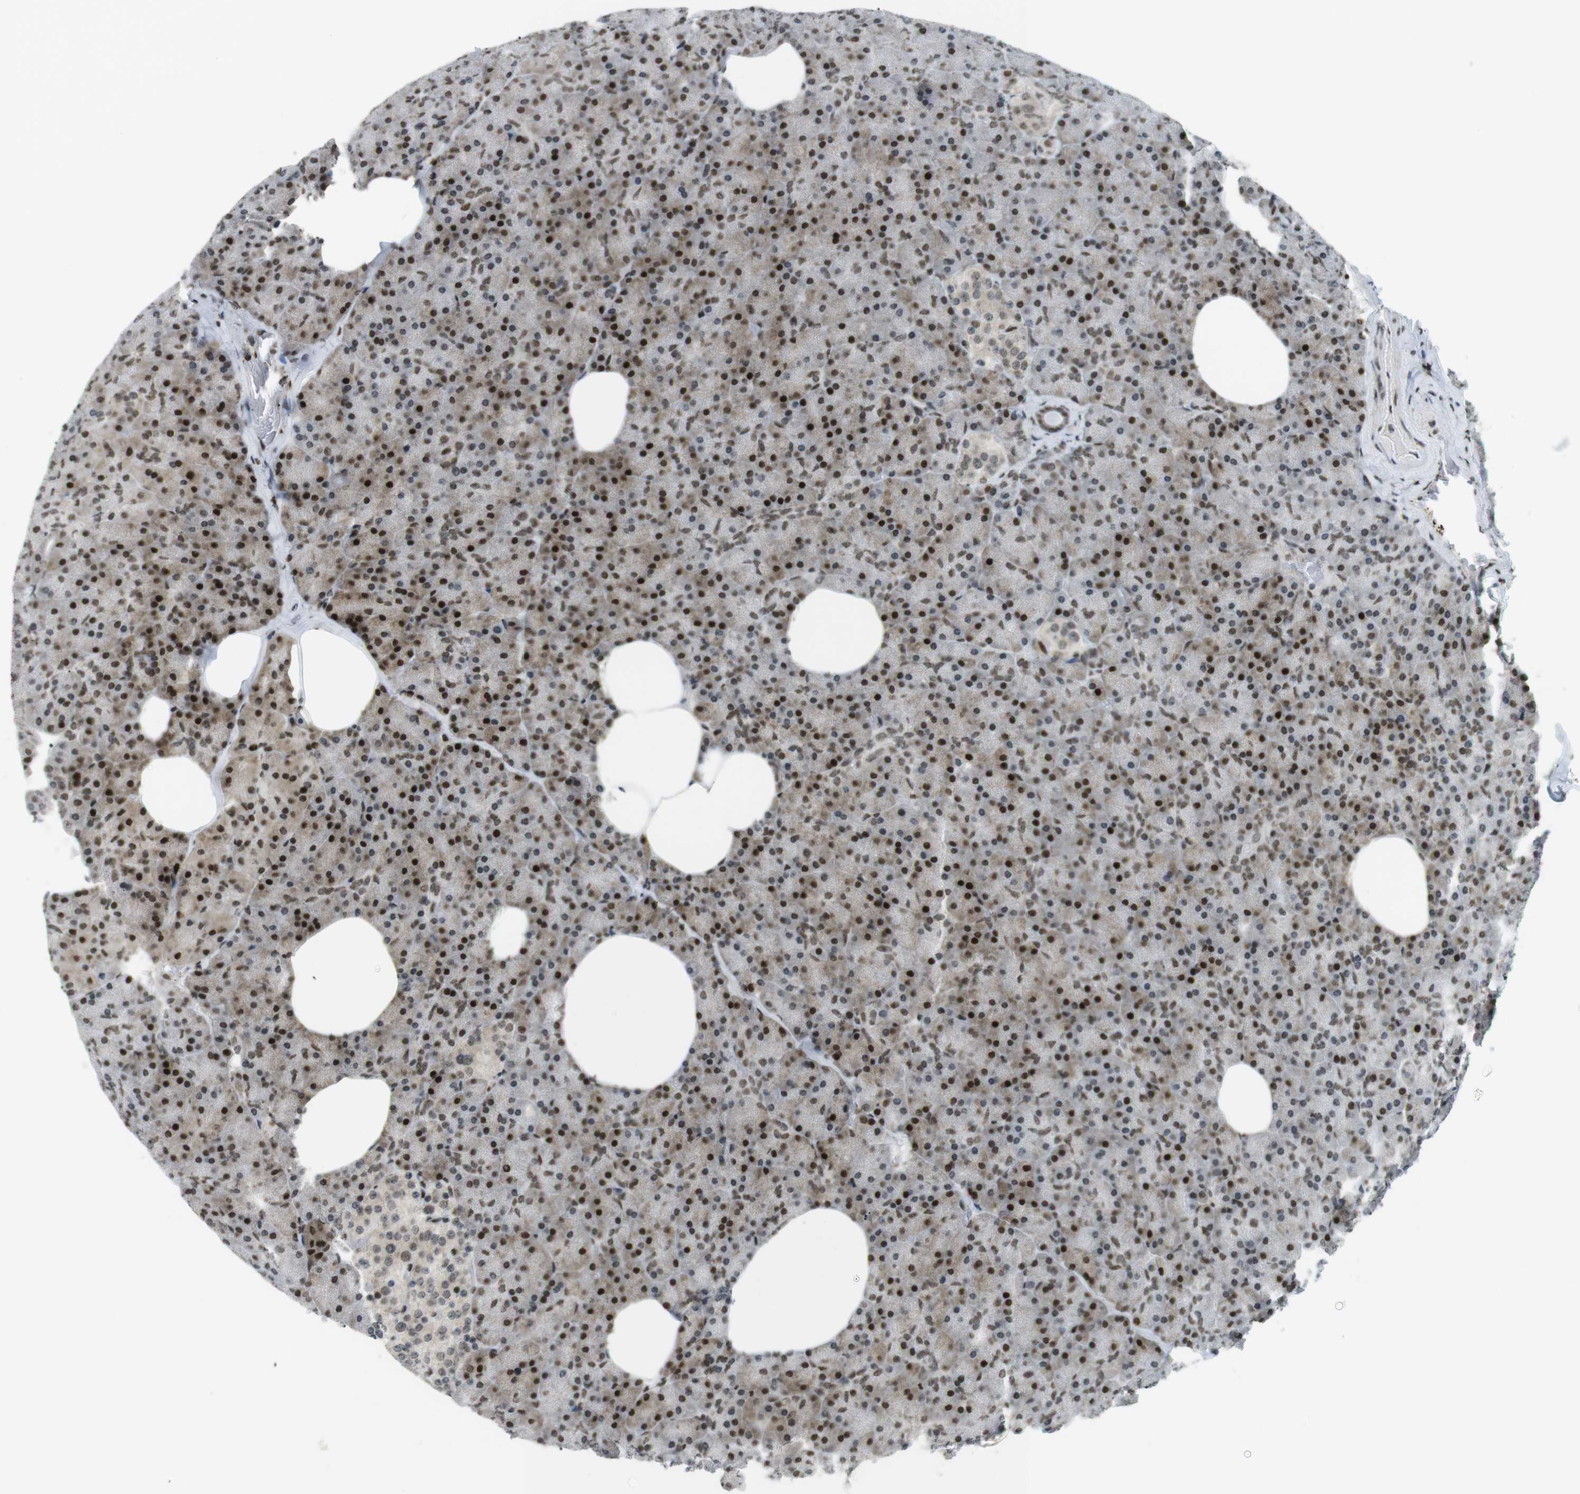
{"staining": {"intensity": "strong", "quantity": "25%-75%", "location": "nuclear"}, "tissue": "pancreas", "cell_type": "Exocrine glandular cells", "image_type": "normal", "snomed": [{"axis": "morphology", "description": "Normal tissue, NOS"}, {"axis": "topography", "description": "Pancreas"}], "caption": "Immunohistochemistry of unremarkable human pancreas demonstrates high levels of strong nuclear positivity in about 25%-75% of exocrine glandular cells.", "gene": "CDC27", "patient": {"sex": "female", "age": 35}}